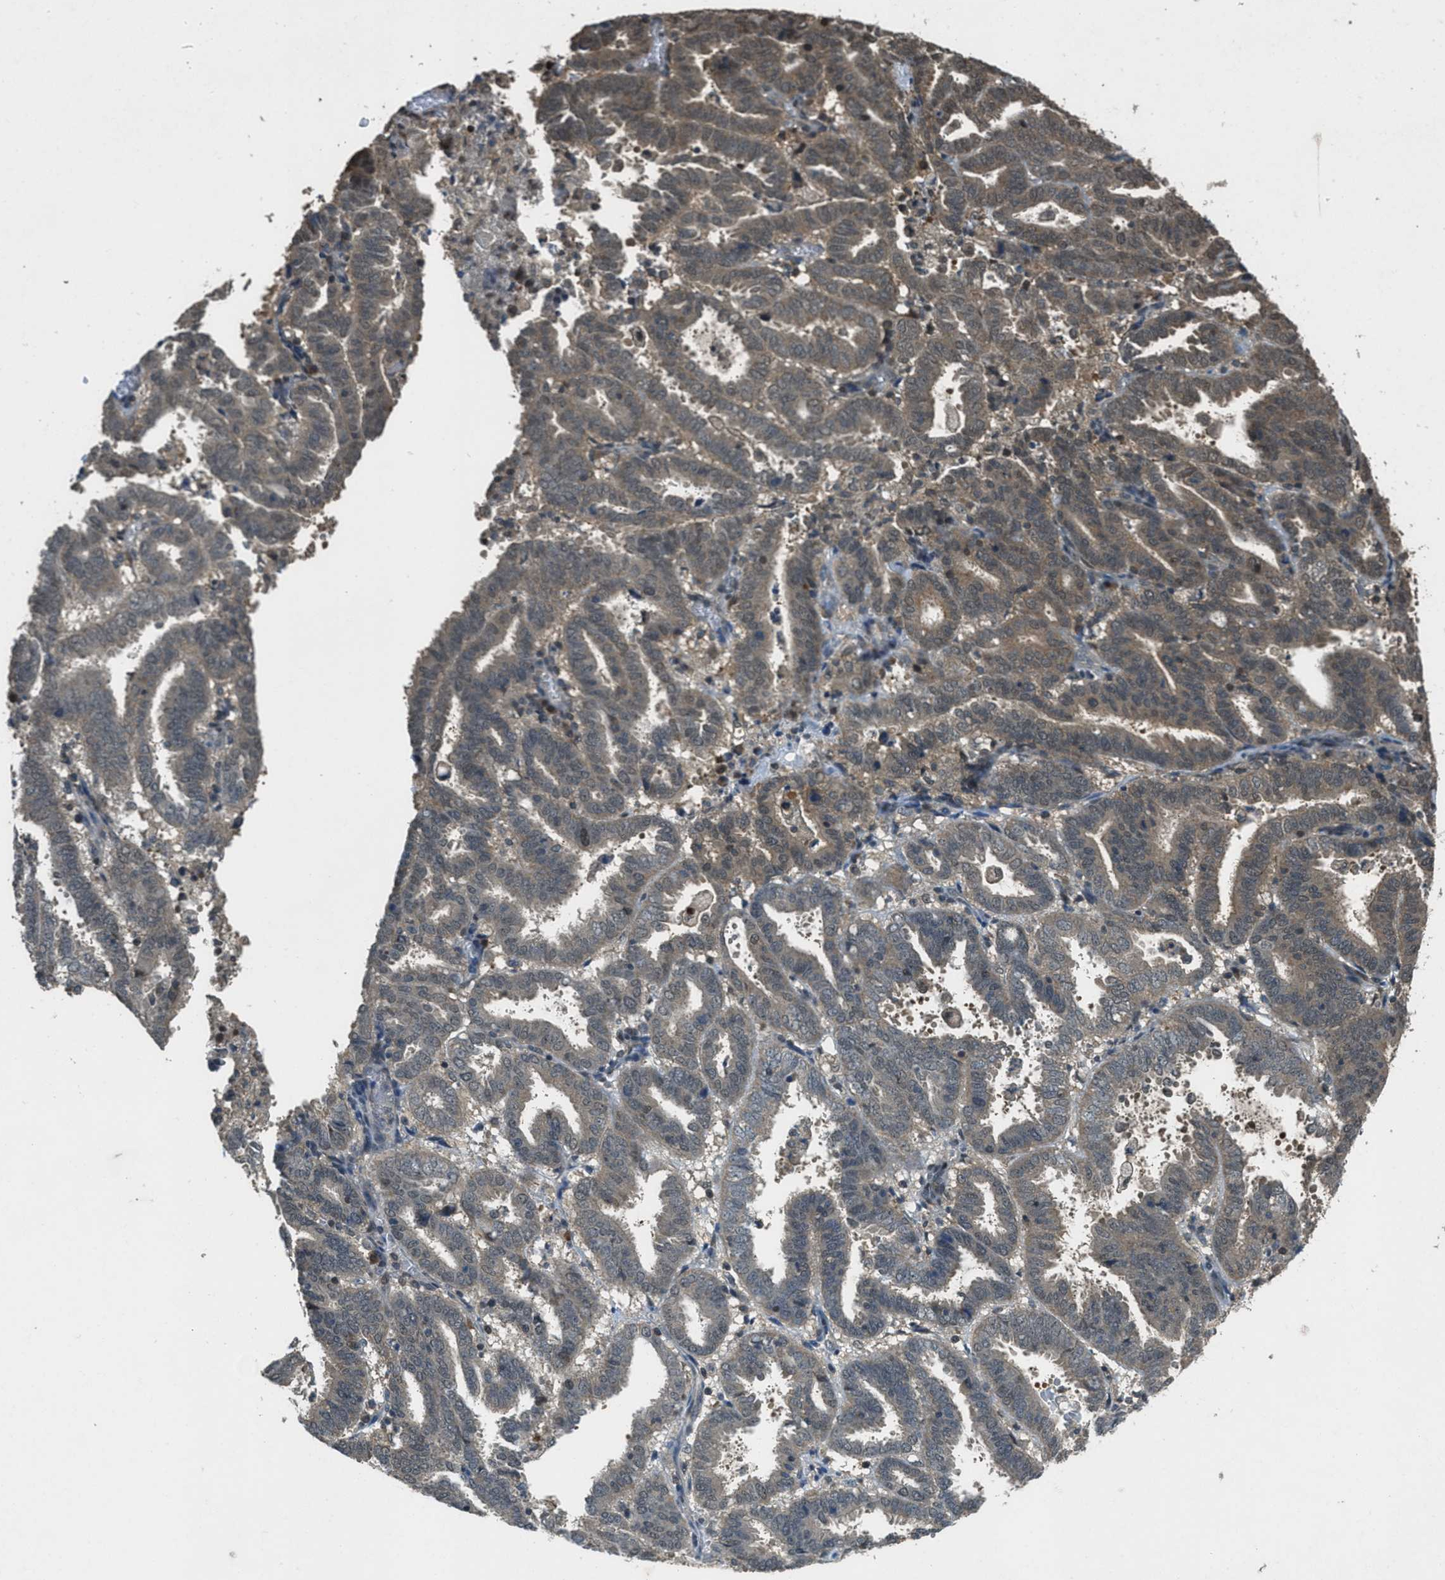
{"staining": {"intensity": "moderate", "quantity": ">75%", "location": "cytoplasmic/membranous"}, "tissue": "endometrial cancer", "cell_type": "Tumor cells", "image_type": "cancer", "snomed": [{"axis": "morphology", "description": "Adenocarcinoma, NOS"}, {"axis": "topography", "description": "Uterus"}], "caption": "Immunohistochemistry (IHC) of human endometrial cancer shows medium levels of moderate cytoplasmic/membranous staining in about >75% of tumor cells. (IHC, brightfield microscopy, high magnification).", "gene": "DUSP6", "patient": {"sex": "female", "age": 83}}